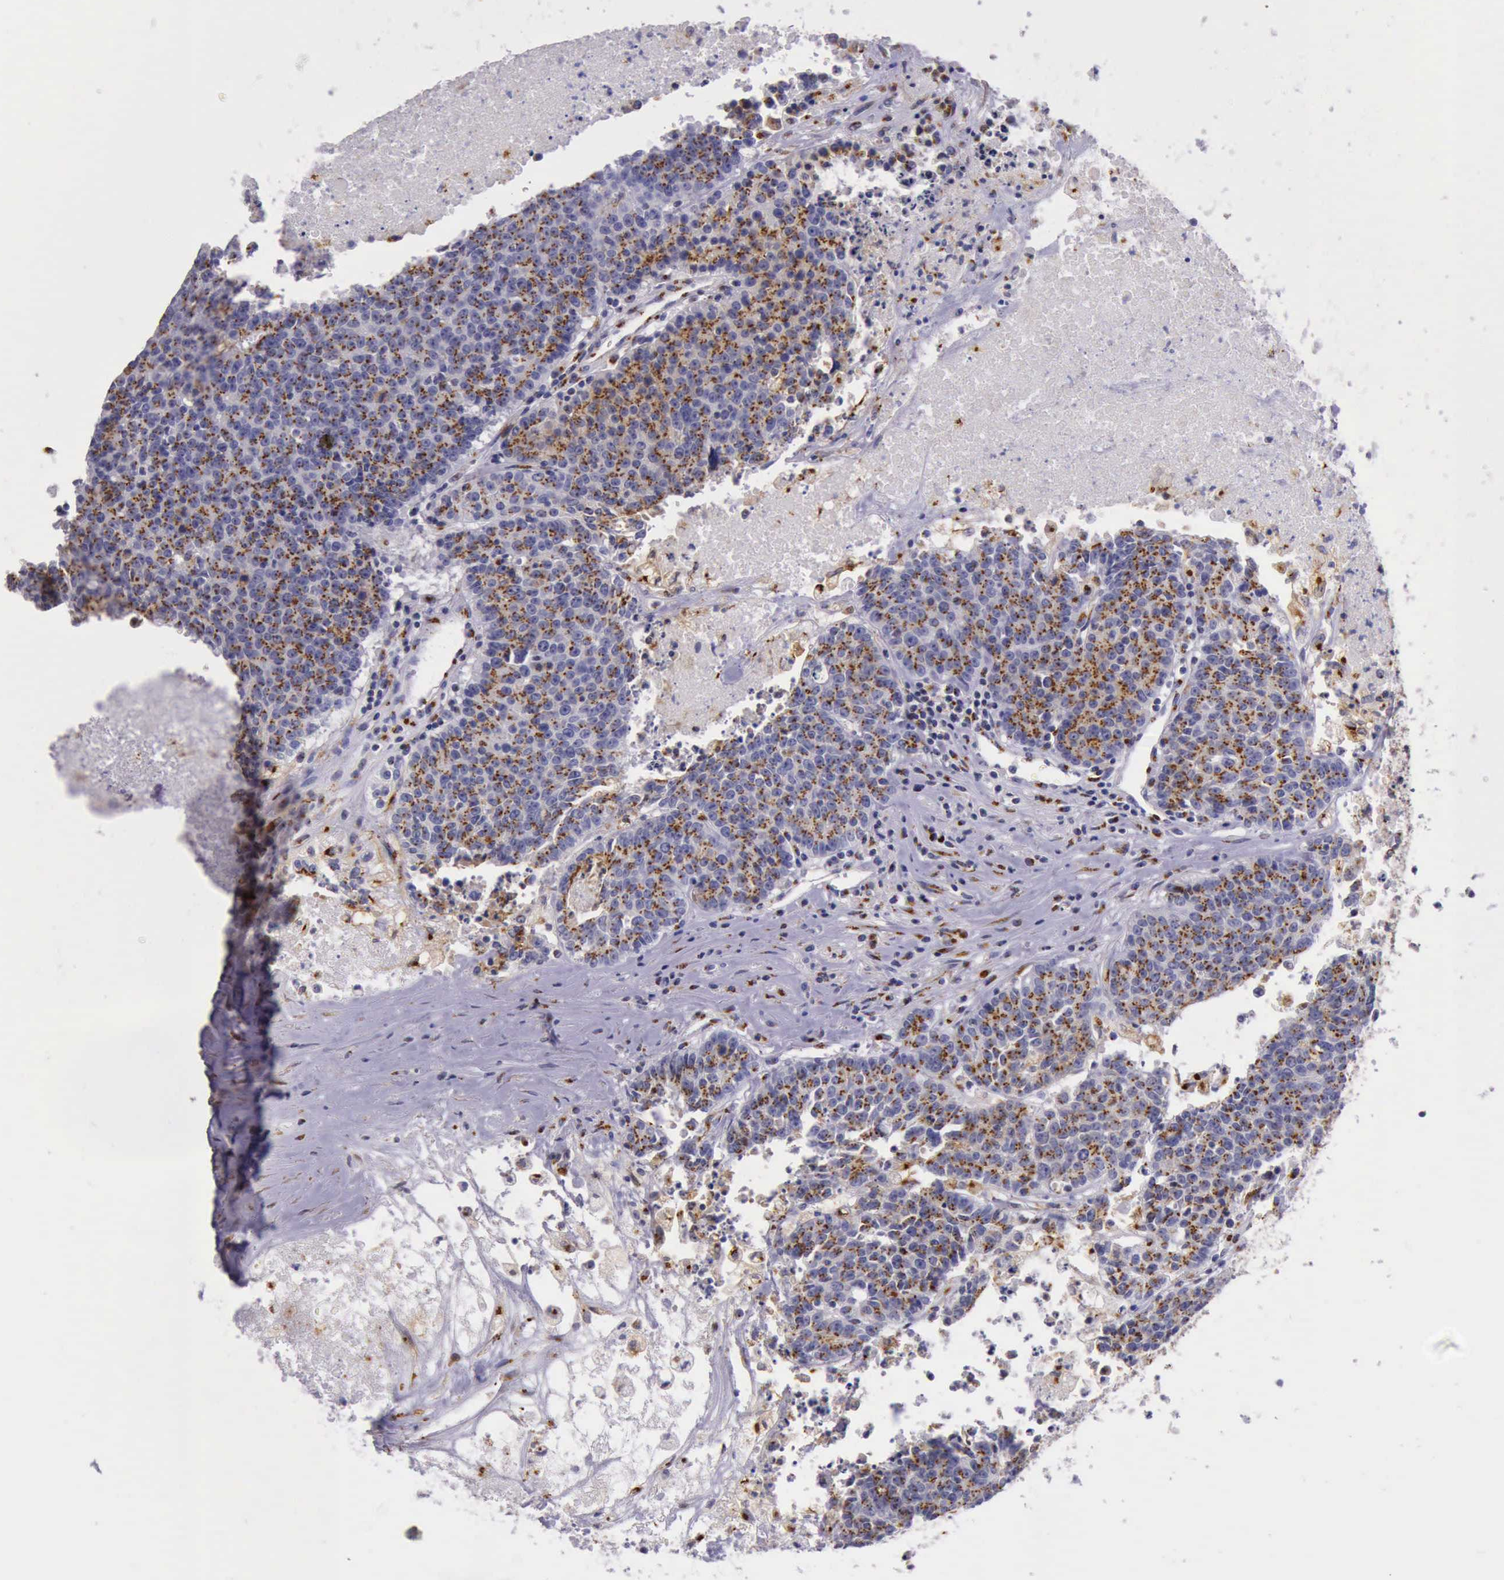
{"staining": {"intensity": "strong", "quantity": ">75%", "location": "cytoplasmic/membranous"}, "tissue": "colorectal cancer", "cell_type": "Tumor cells", "image_type": "cancer", "snomed": [{"axis": "morphology", "description": "Adenocarcinoma, NOS"}, {"axis": "topography", "description": "Colon"}], "caption": "Immunohistochemistry (IHC) (DAB) staining of human adenocarcinoma (colorectal) demonstrates strong cytoplasmic/membranous protein staining in approximately >75% of tumor cells. (DAB (3,3'-diaminobenzidine) IHC with brightfield microscopy, high magnification).", "gene": "GOLGA5", "patient": {"sex": "female", "age": 53}}